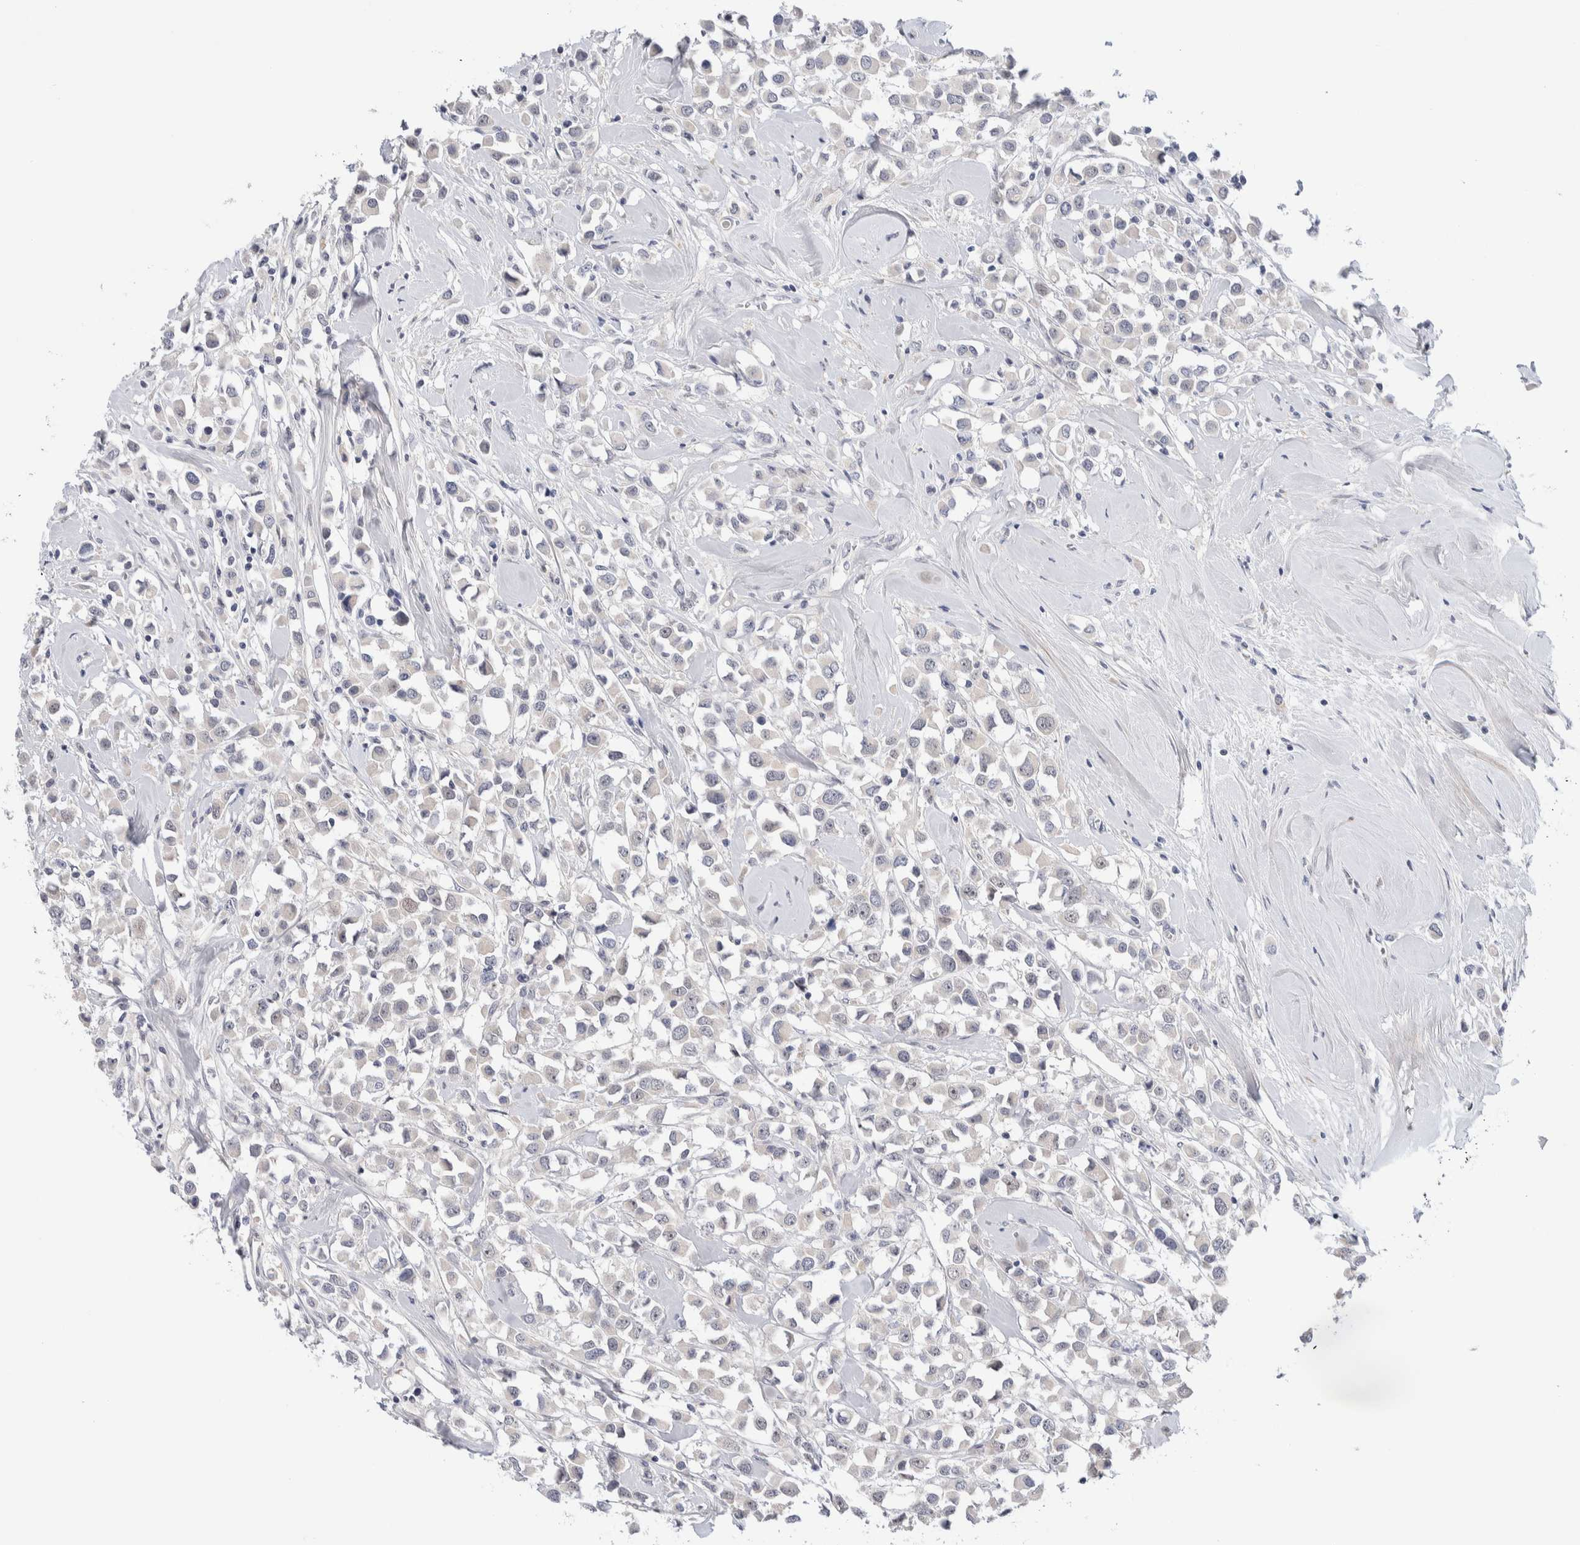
{"staining": {"intensity": "negative", "quantity": "none", "location": "none"}, "tissue": "breast cancer", "cell_type": "Tumor cells", "image_type": "cancer", "snomed": [{"axis": "morphology", "description": "Duct carcinoma"}, {"axis": "topography", "description": "Breast"}], "caption": "There is no significant staining in tumor cells of breast cancer.", "gene": "DNAJB6", "patient": {"sex": "female", "age": 61}}